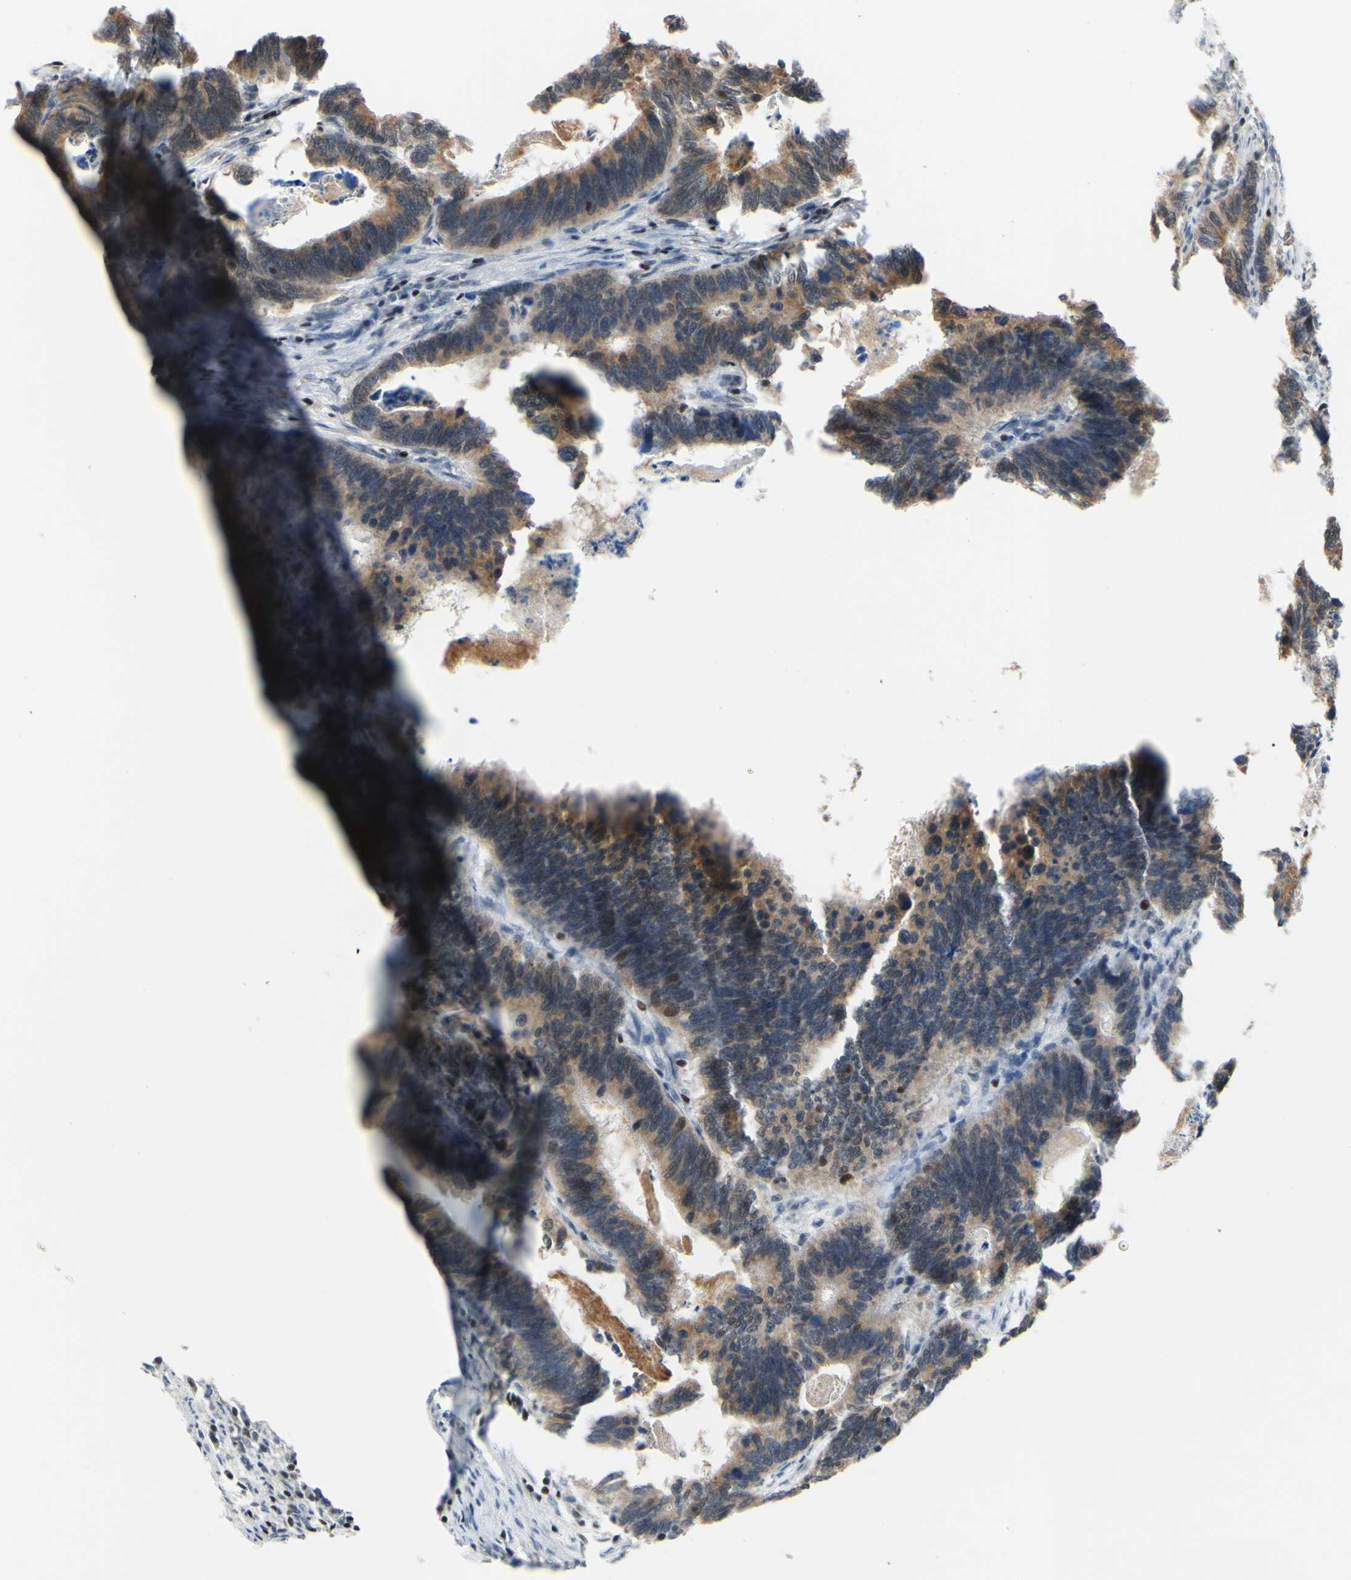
{"staining": {"intensity": "moderate", "quantity": ">75%", "location": "cytoplasmic/membranous"}, "tissue": "colorectal cancer", "cell_type": "Tumor cells", "image_type": "cancer", "snomed": [{"axis": "morphology", "description": "Adenocarcinoma, NOS"}, {"axis": "topography", "description": "Colon"}], "caption": "Immunohistochemical staining of human colorectal adenocarcinoma demonstrates medium levels of moderate cytoplasmic/membranous positivity in approximately >75% of tumor cells.", "gene": "SP4", "patient": {"sex": "male", "age": 72}}